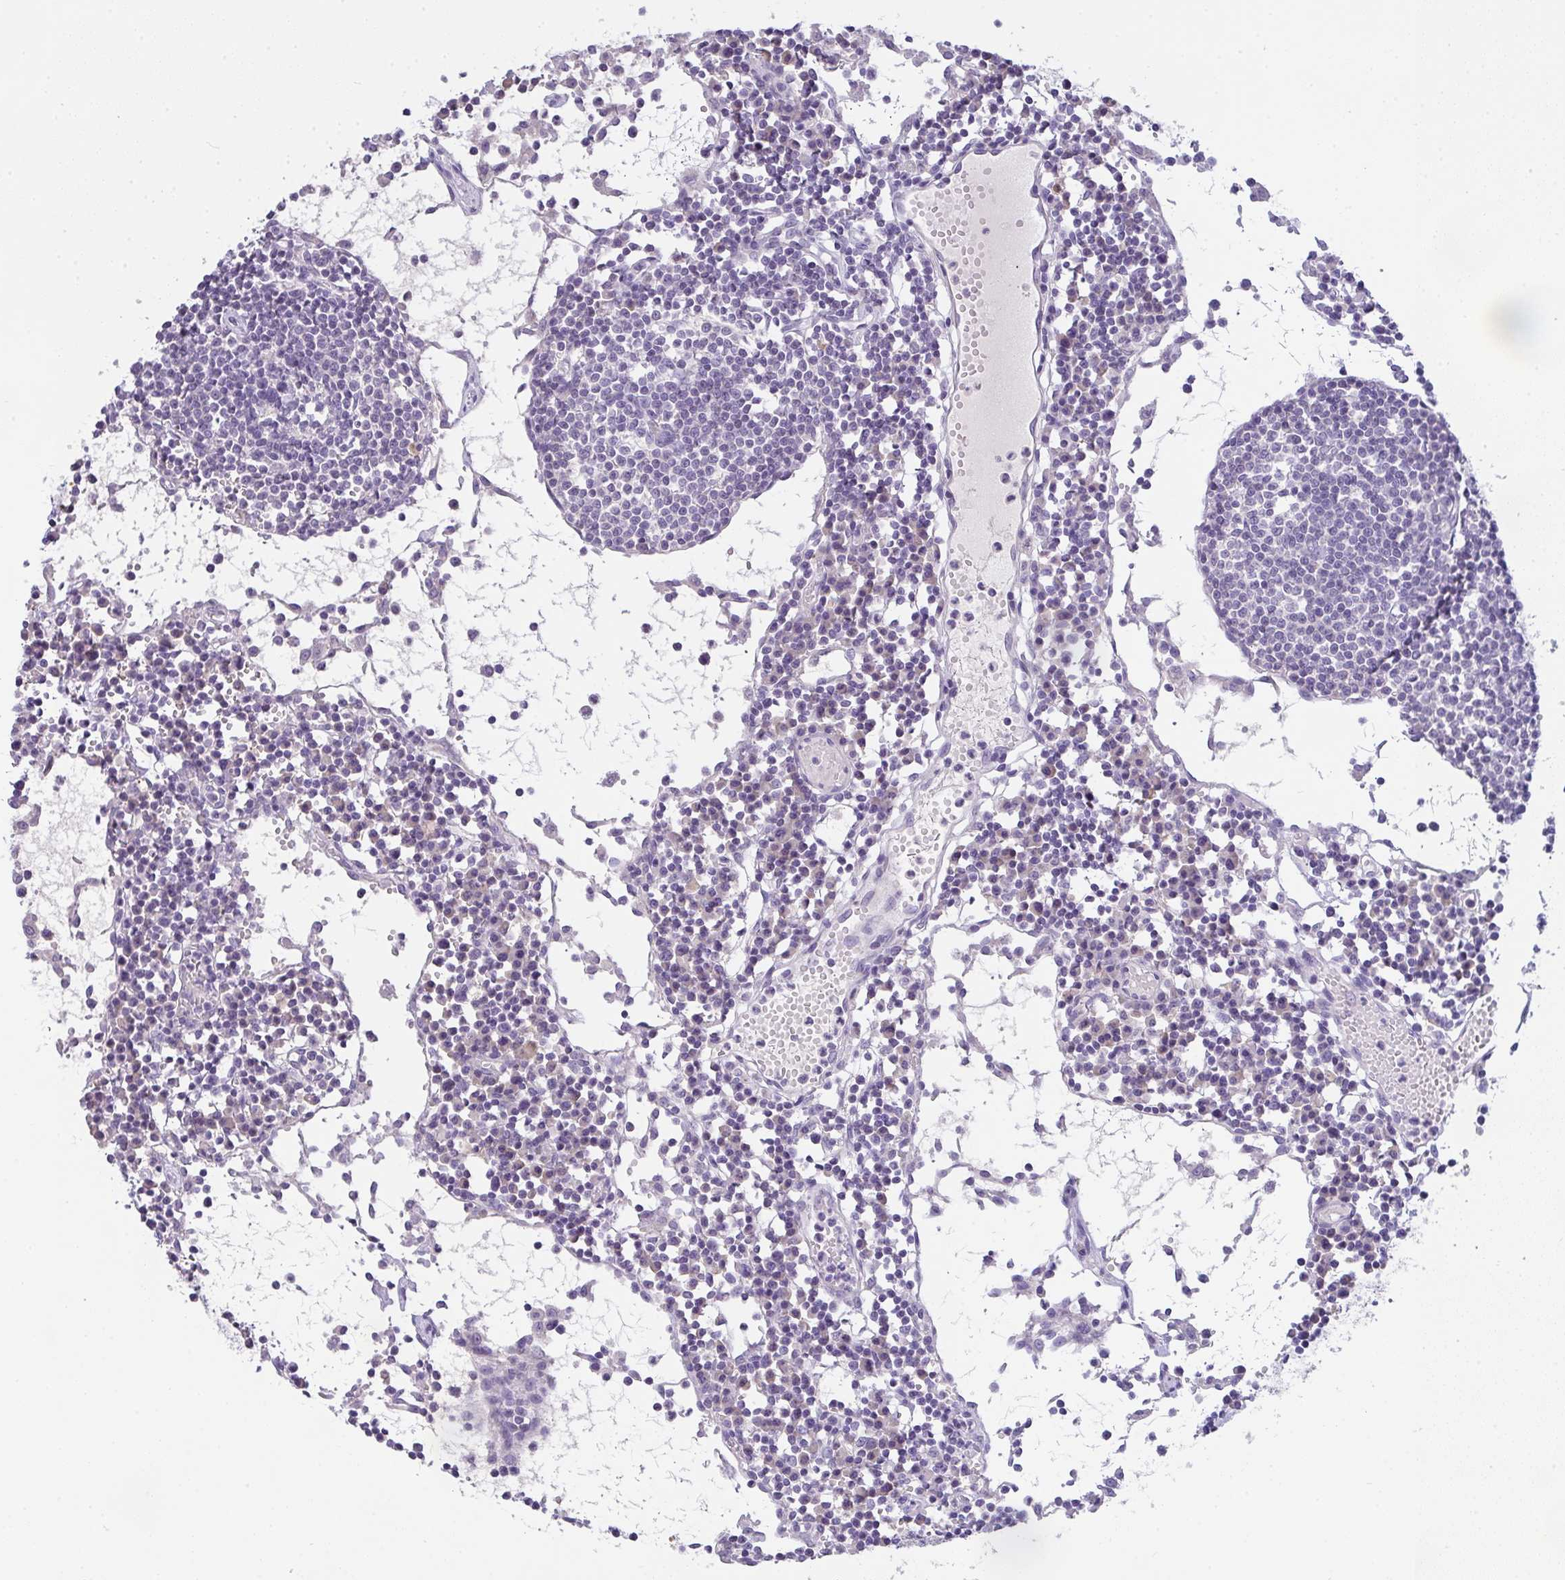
{"staining": {"intensity": "negative", "quantity": "none", "location": "none"}, "tissue": "lymph node", "cell_type": "Germinal center cells", "image_type": "normal", "snomed": [{"axis": "morphology", "description": "Normal tissue, NOS"}, {"axis": "topography", "description": "Lymph node"}], "caption": "The micrograph reveals no significant positivity in germinal center cells of lymph node.", "gene": "COX7B", "patient": {"sex": "female", "age": 78}}